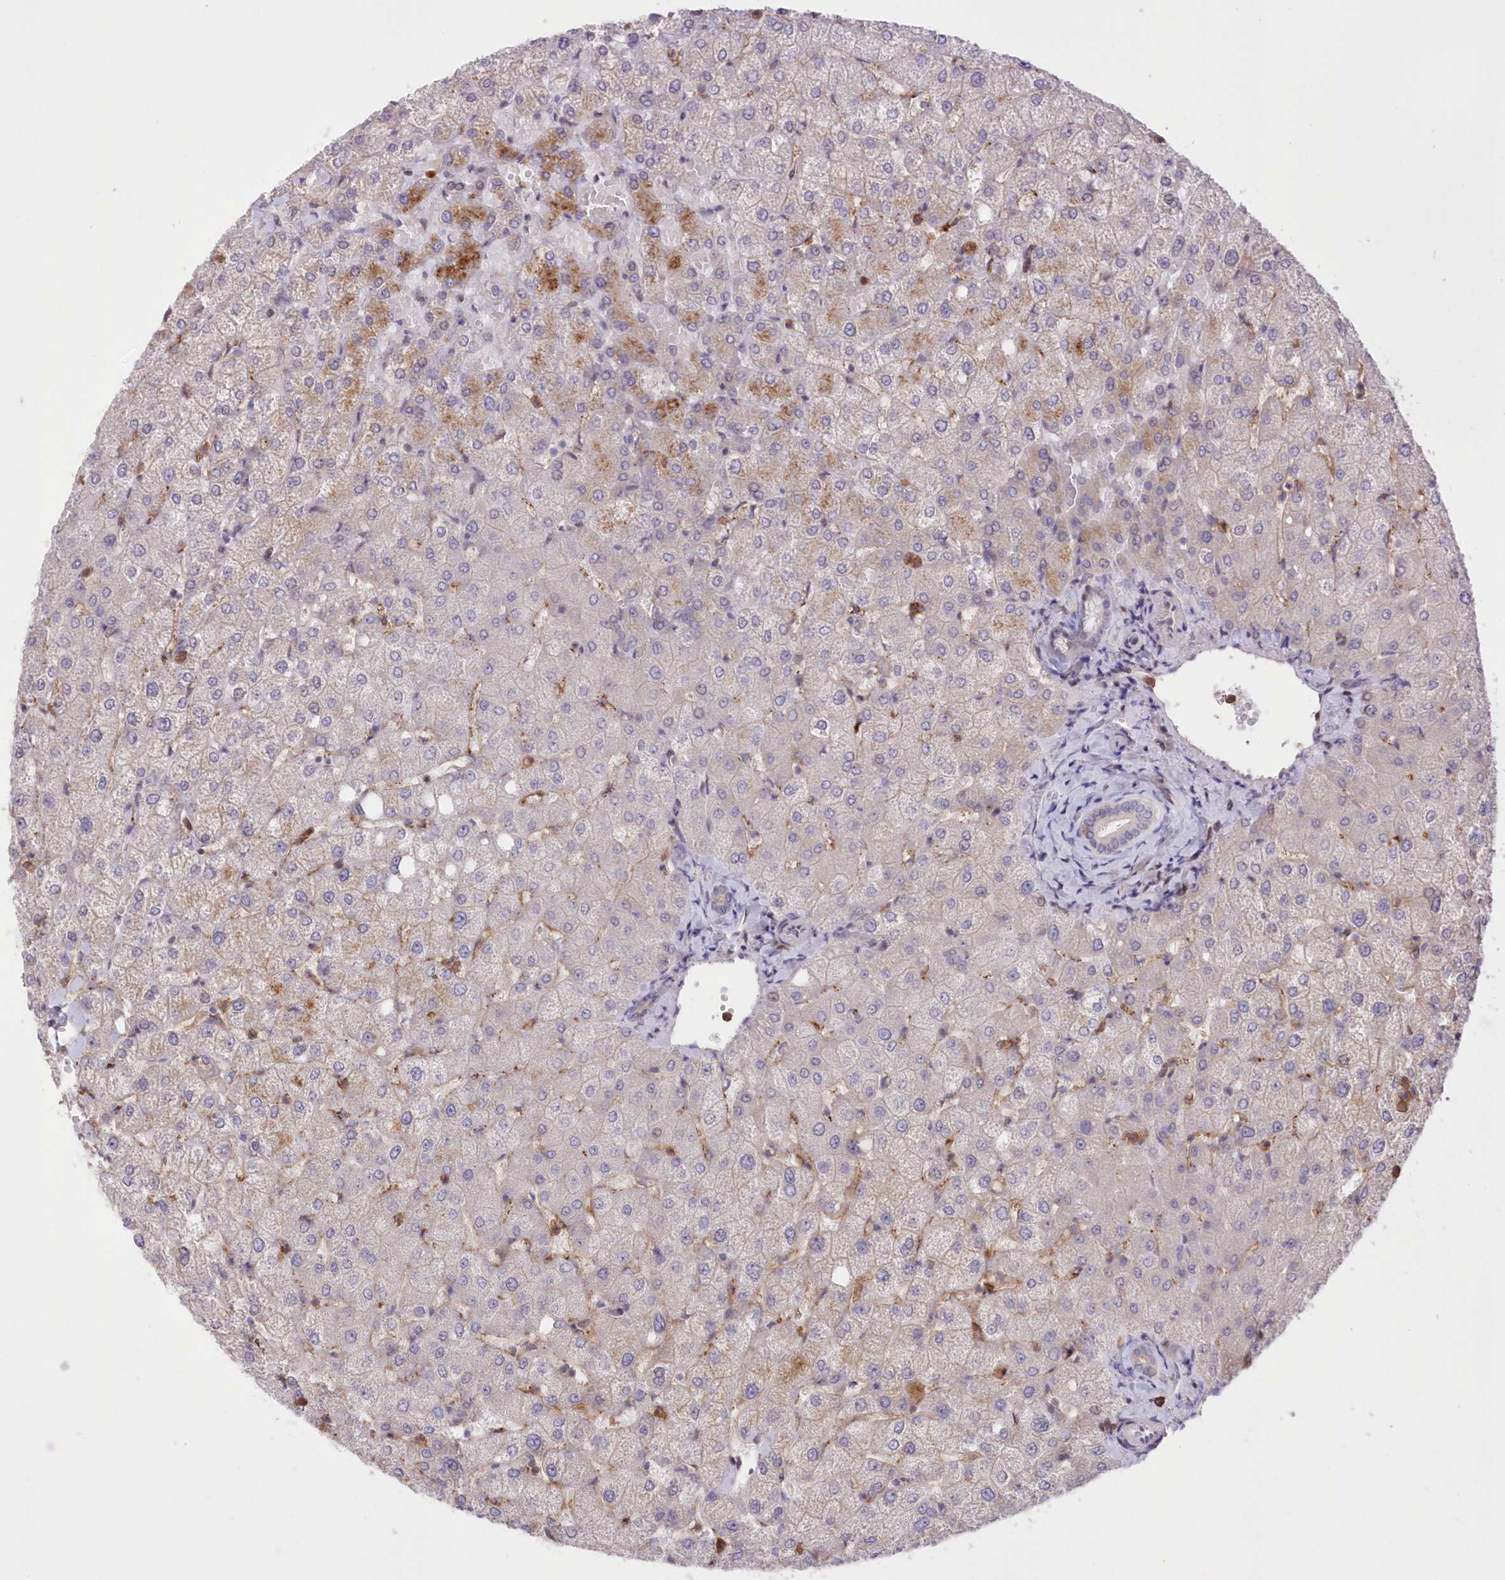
{"staining": {"intensity": "negative", "quantity": "none", "location": "none"}, "tissue": "liver", "cell_type": "Cholangiocytes", "image_type": "normal", "snomed": [{"axis": "morphology", "description": "Normal tissue, NOS"}, {"axis": "topography", "description": "Liver"}], "caption": "Image shows no significant protein staining in cholangiocytes of unremarkable liver. Brightfield microscopy of immunohistochemistry (IHC) stained with DAB (3,3'-diaminobenzidine) (brown) and hematoxylin (blue), captured at high magnification.", "gene": "RNPEPL1", "patient": {"sex": "female", "age": 54}}